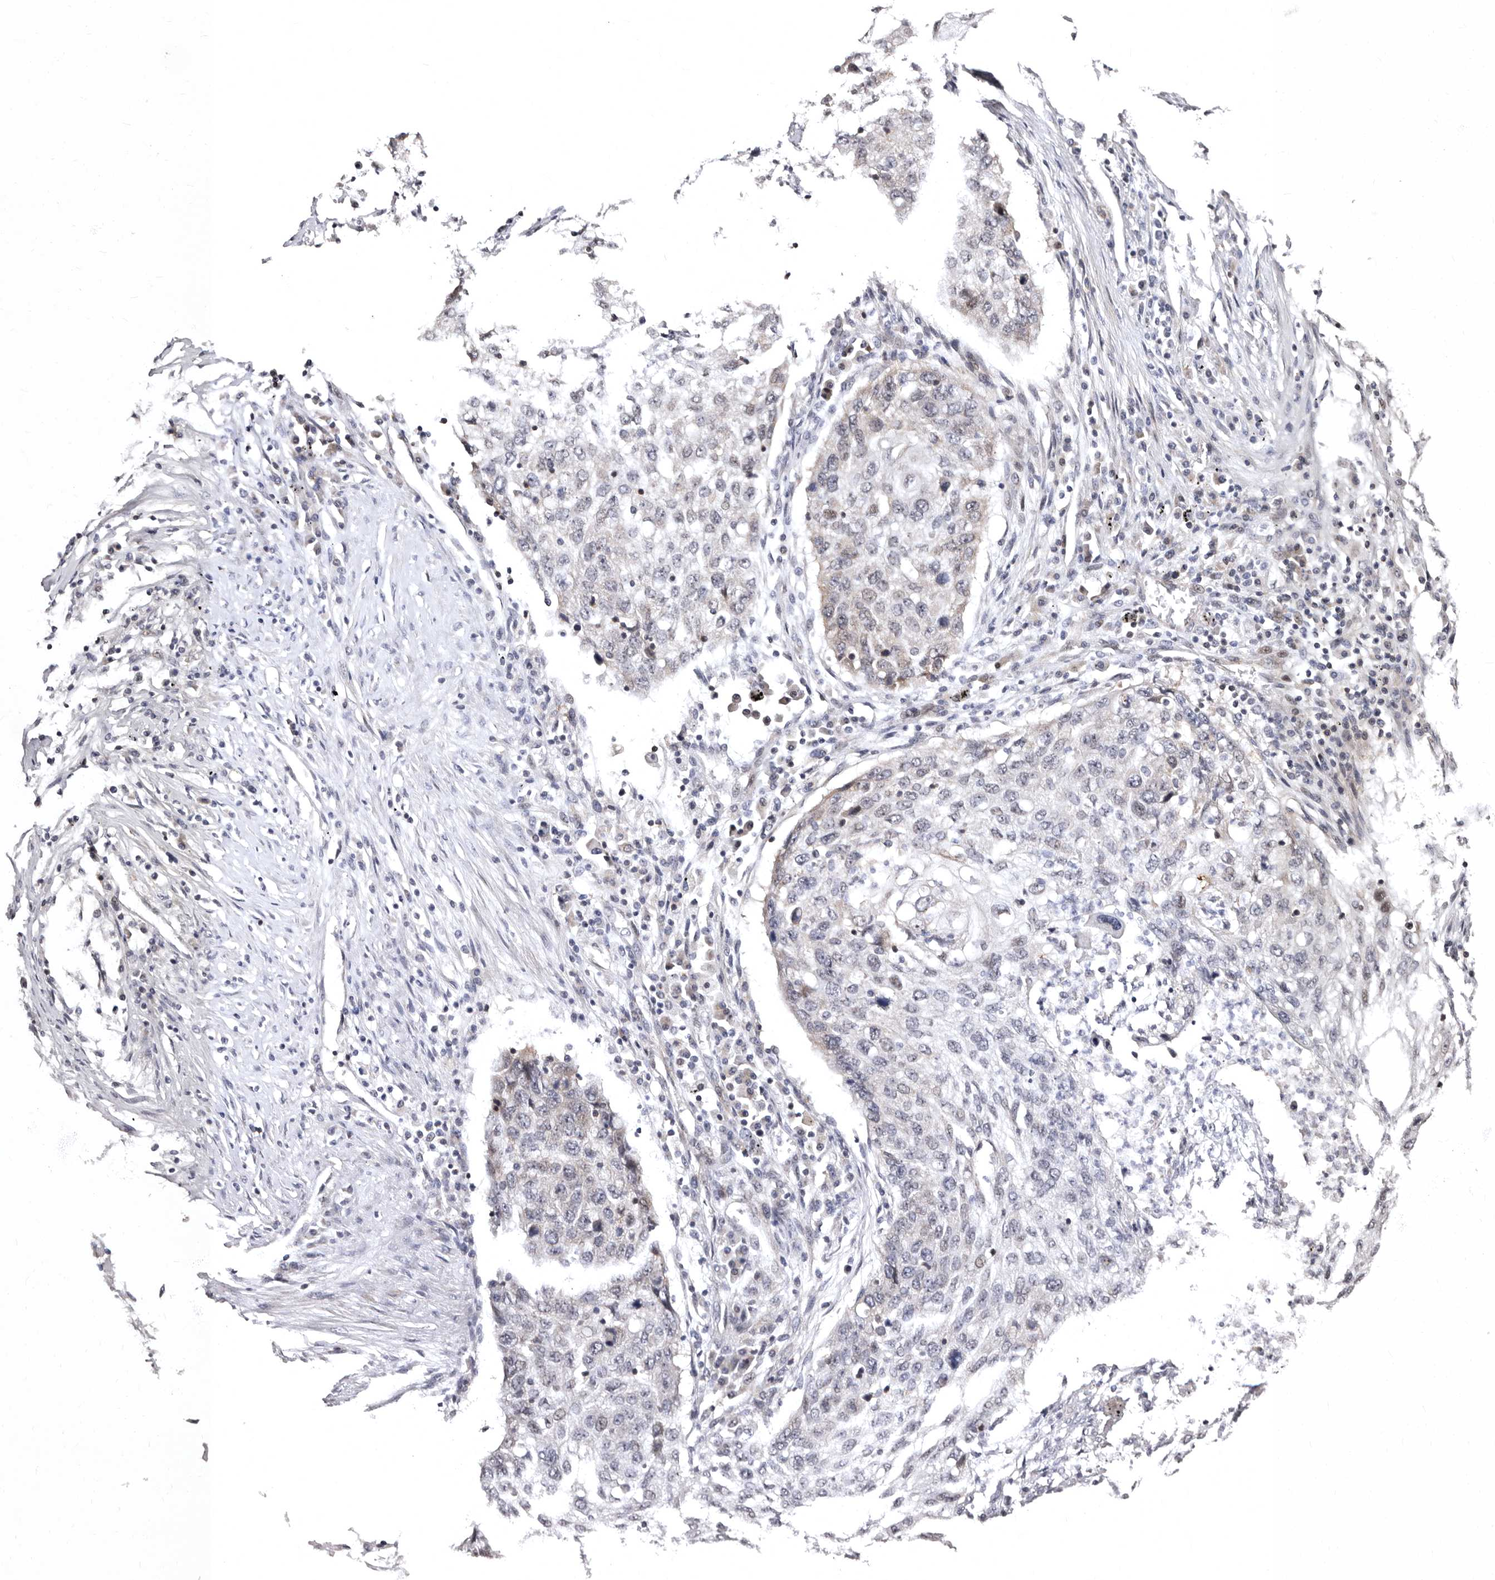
{"staining": {"intensity": "negative", "quantity": "none", "location": "none"}, "tissue": "lung cancer", "cell_type": "Tumor cells", "image_type": "cancer", "snomed": [{"axis": "morphology", "description": "Squamous cell carcinoma, NOS"}, {"axis": "topography", "description": "Lung"}], "caption": "A histopathology image of human lung squamous cell carcinoma is negative for staining in tumor cells. (Immunohistochemistry (ihc), brightfield microscopy, high magnification).", "gene": "PHF20L1", "patient": {"sex": "female", "age": 63}}